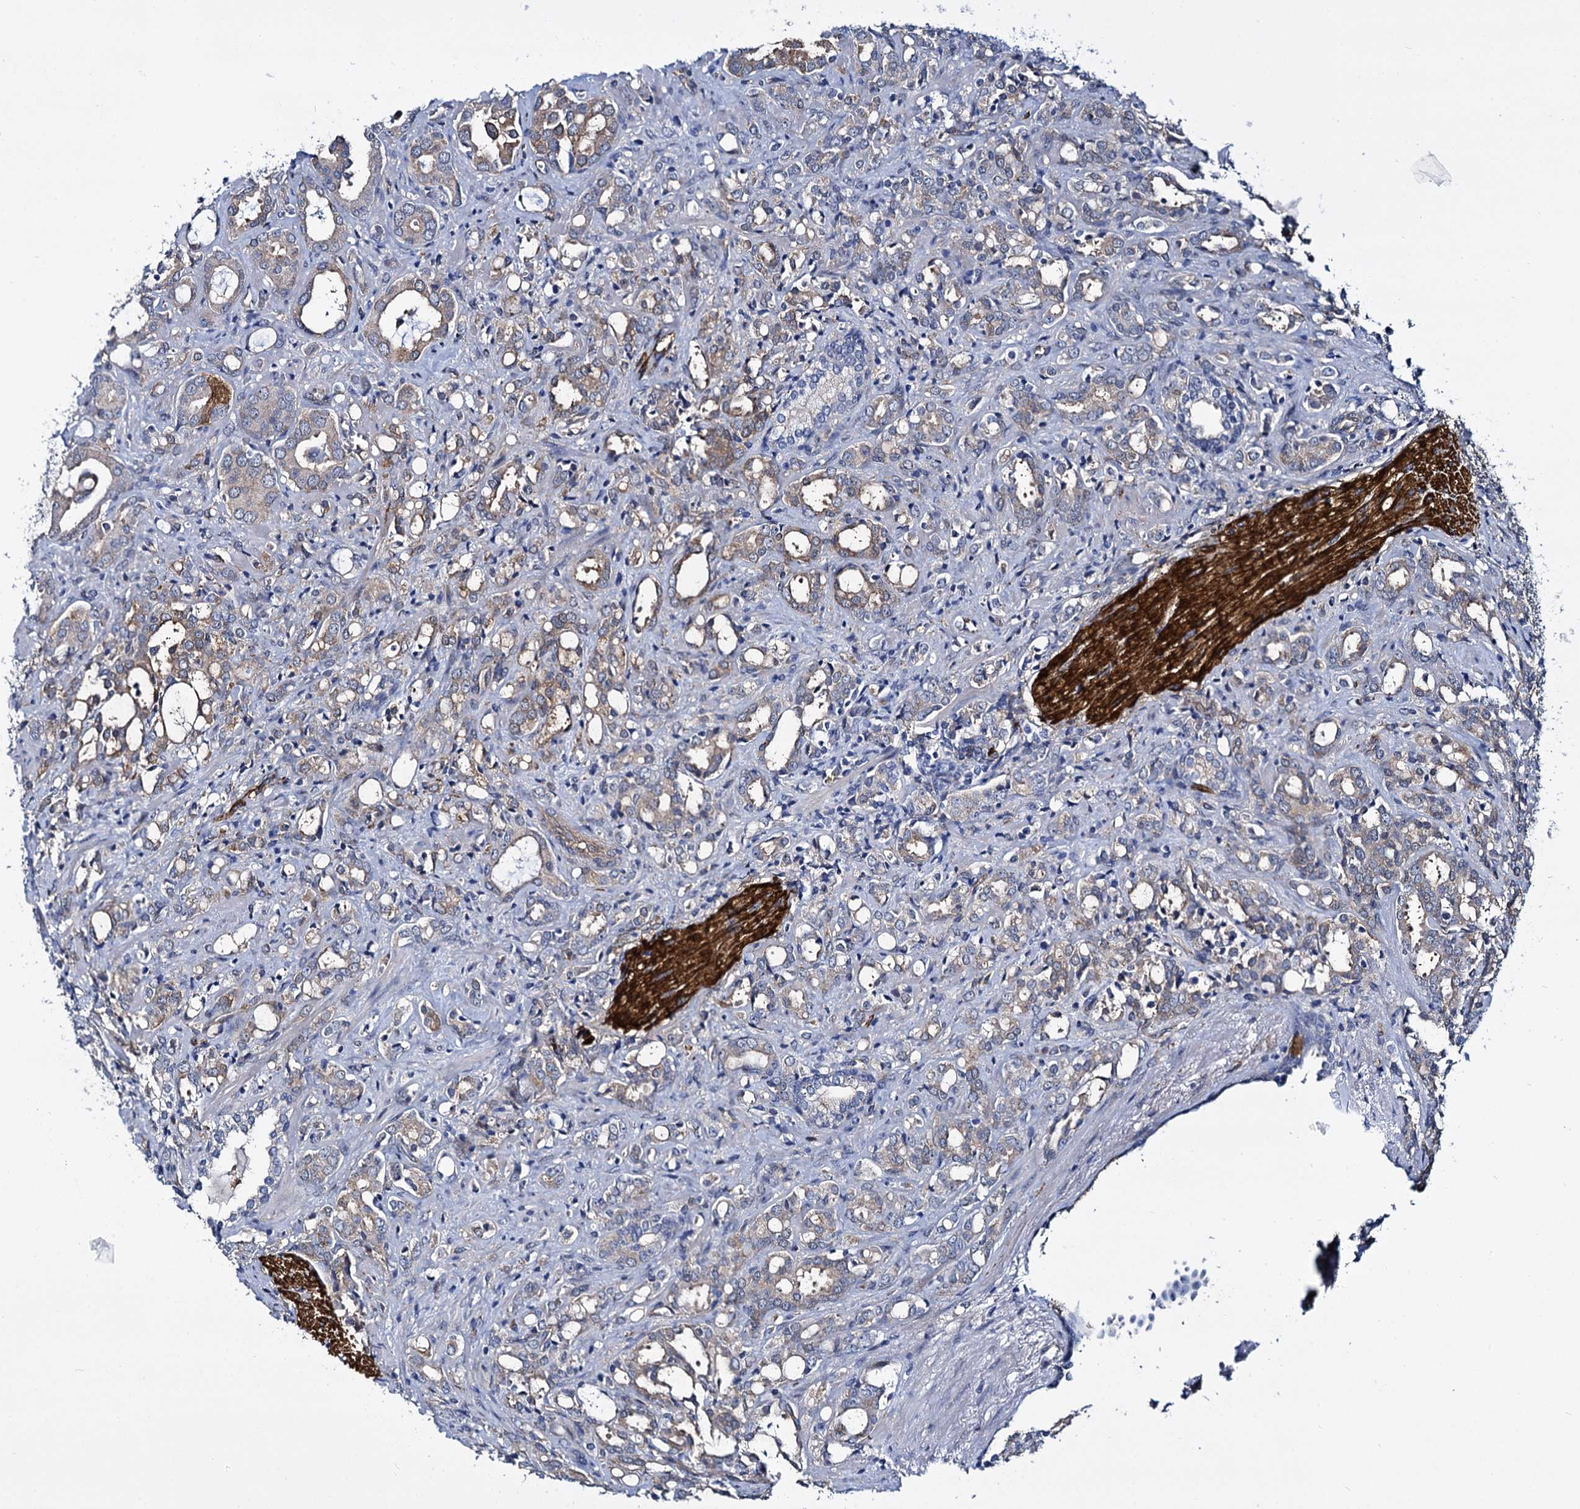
{"staining": {"intensity": "moderate", "quantity": "<25%", "location": "cytoplasmic/membranous"}, "tissue": "prostate cancer", "cell_type": "Tumor cells", "image_type": "cancer", "snomed": [{"axis": "morphology", "description": "Adenocarcinoma, High grade"}, {"axis": "topography", "description": "Prostate"}], "caption": "DAB (3,3'-diaminobenzidine) immunohistochemical staining of prostate adenocarcinoma (high-grade) reveals moderate cytoplasmic/membranous protein expression in about <25% of tumor cells.", "gene": "STXBP1", "patient": {"sex": "male", "age": 72}}